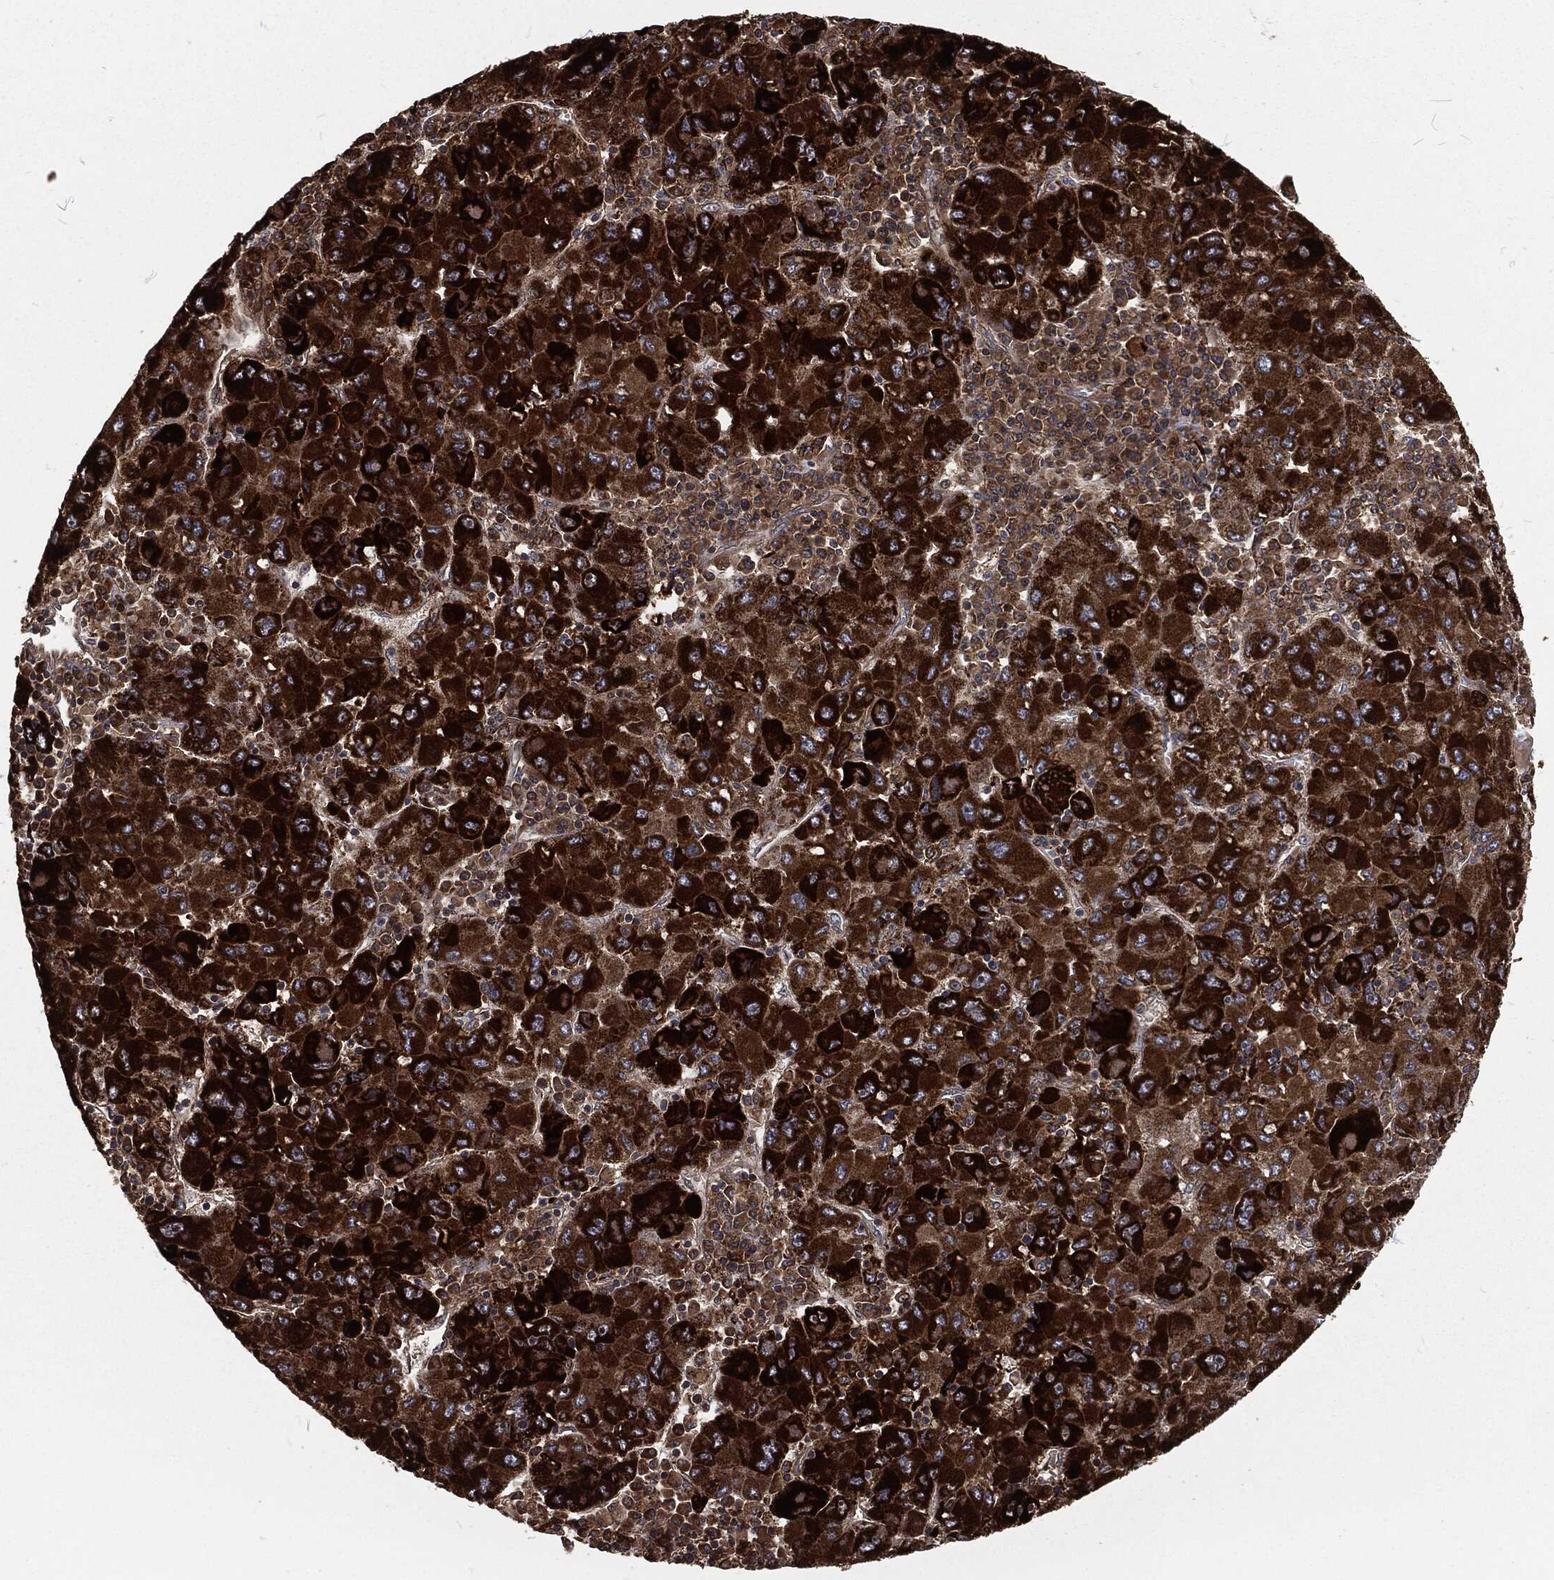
{"staining": {"intensity": "strong", "quantity": ">75%", "location": "cytoplasmic/membranous"}, "tissue": "liver cancer", "cell_type": "Tumor cells", "image_type": "cancer", "snomed": [{"axis": "morphology", "description": "Carcinoma, Hepatocellular, NOS"}, {"axis": "topography", "description": "Liver"}], "caption": "This histopathology image shows IHC staining of liver cancer, with high strong cytoplasmic/membranous staining in about >75% of tumor cells.", "gene": "RFTN1", "patient": {"sex": "male", "age": 75}}